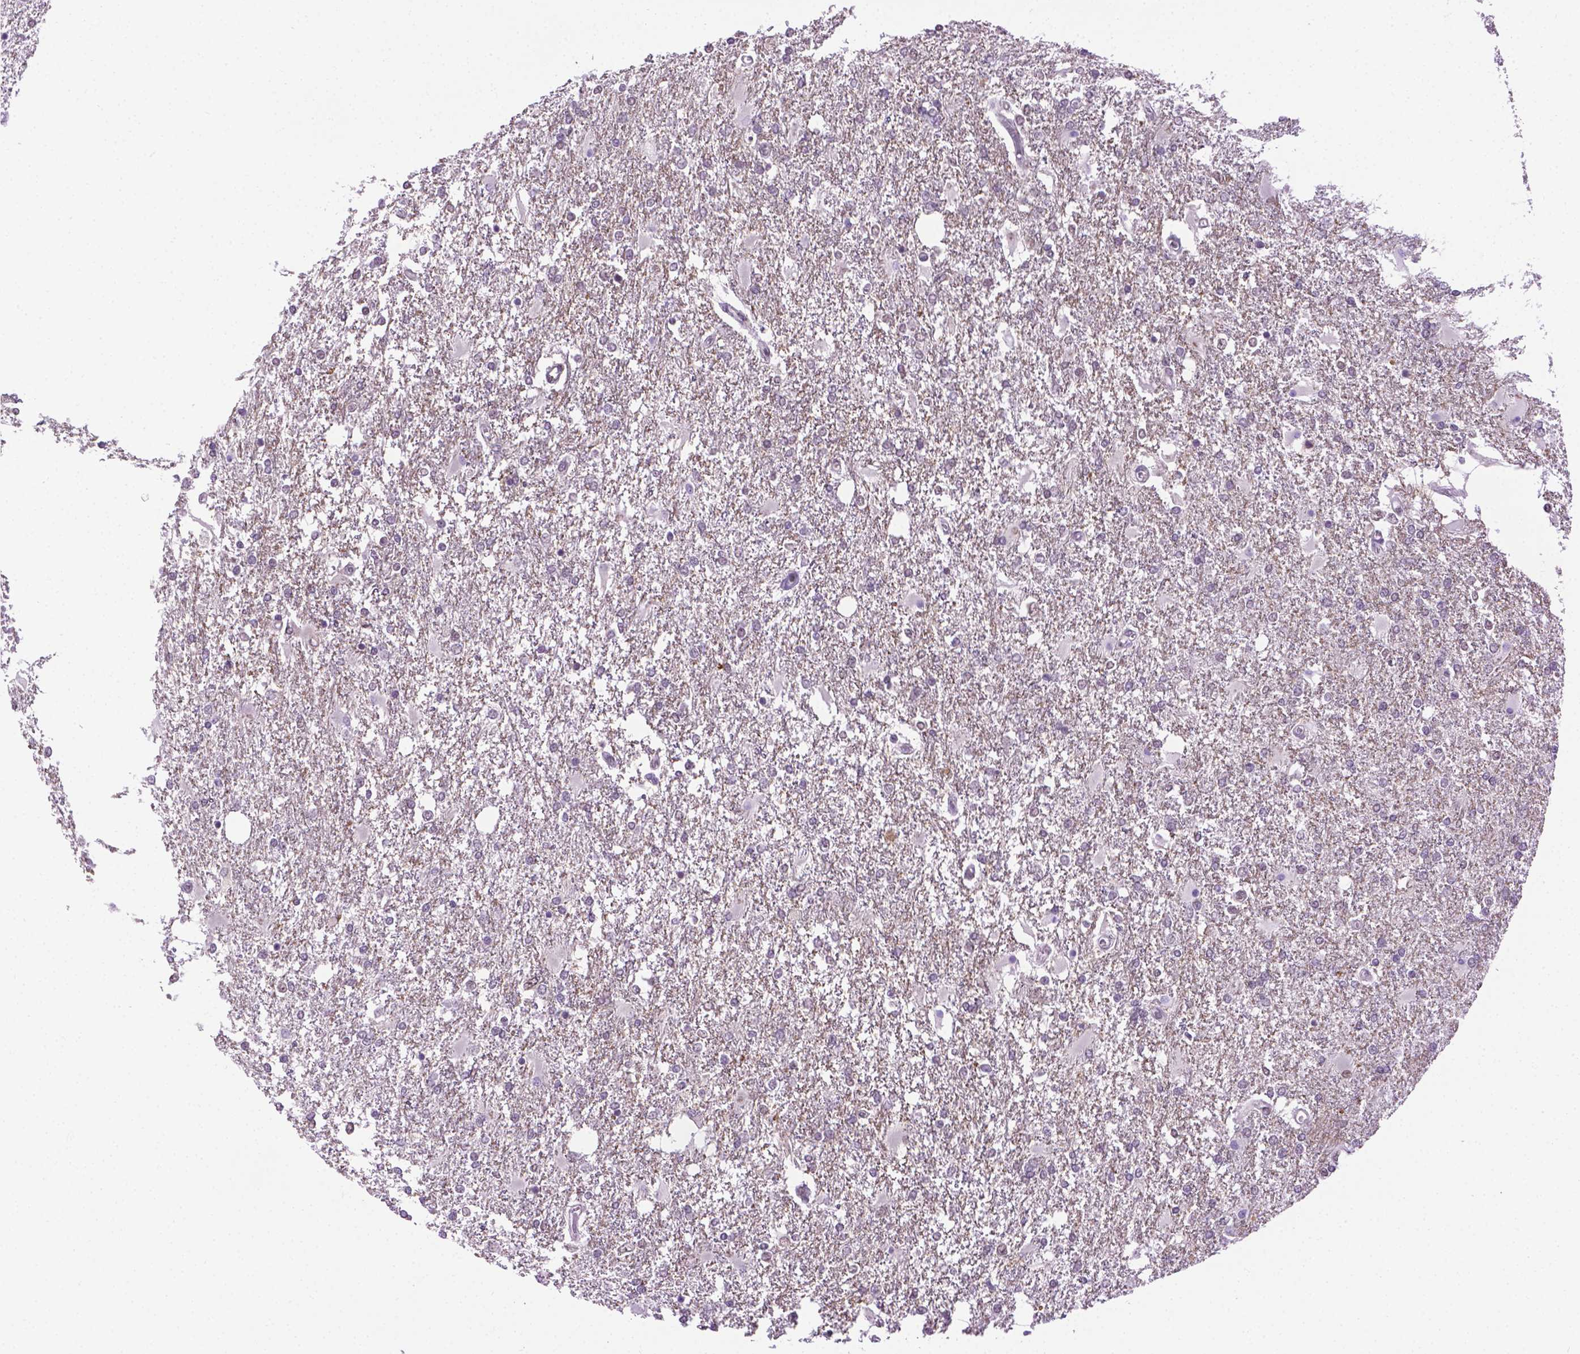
{"staining": {"intensity": "negative", "quantity": "none", "location": "none"}, "tissue": "glioma", "cell_type": "Tumor cells", "image_type": "cancer", "snomed": [{"axis": "morphology", "description": "Glioma, malignant, High grade"}, {"axis": "topography", "description": "Cerebral cortex"}], "caption": "Immunohistochemical staining of glioma reveals no significant positivity in tumor cells. (Brightfield microscopy of DAB IHC at high magnification).", "gene": "ABI2", "patient": {"sex": "male", "age": 79}}